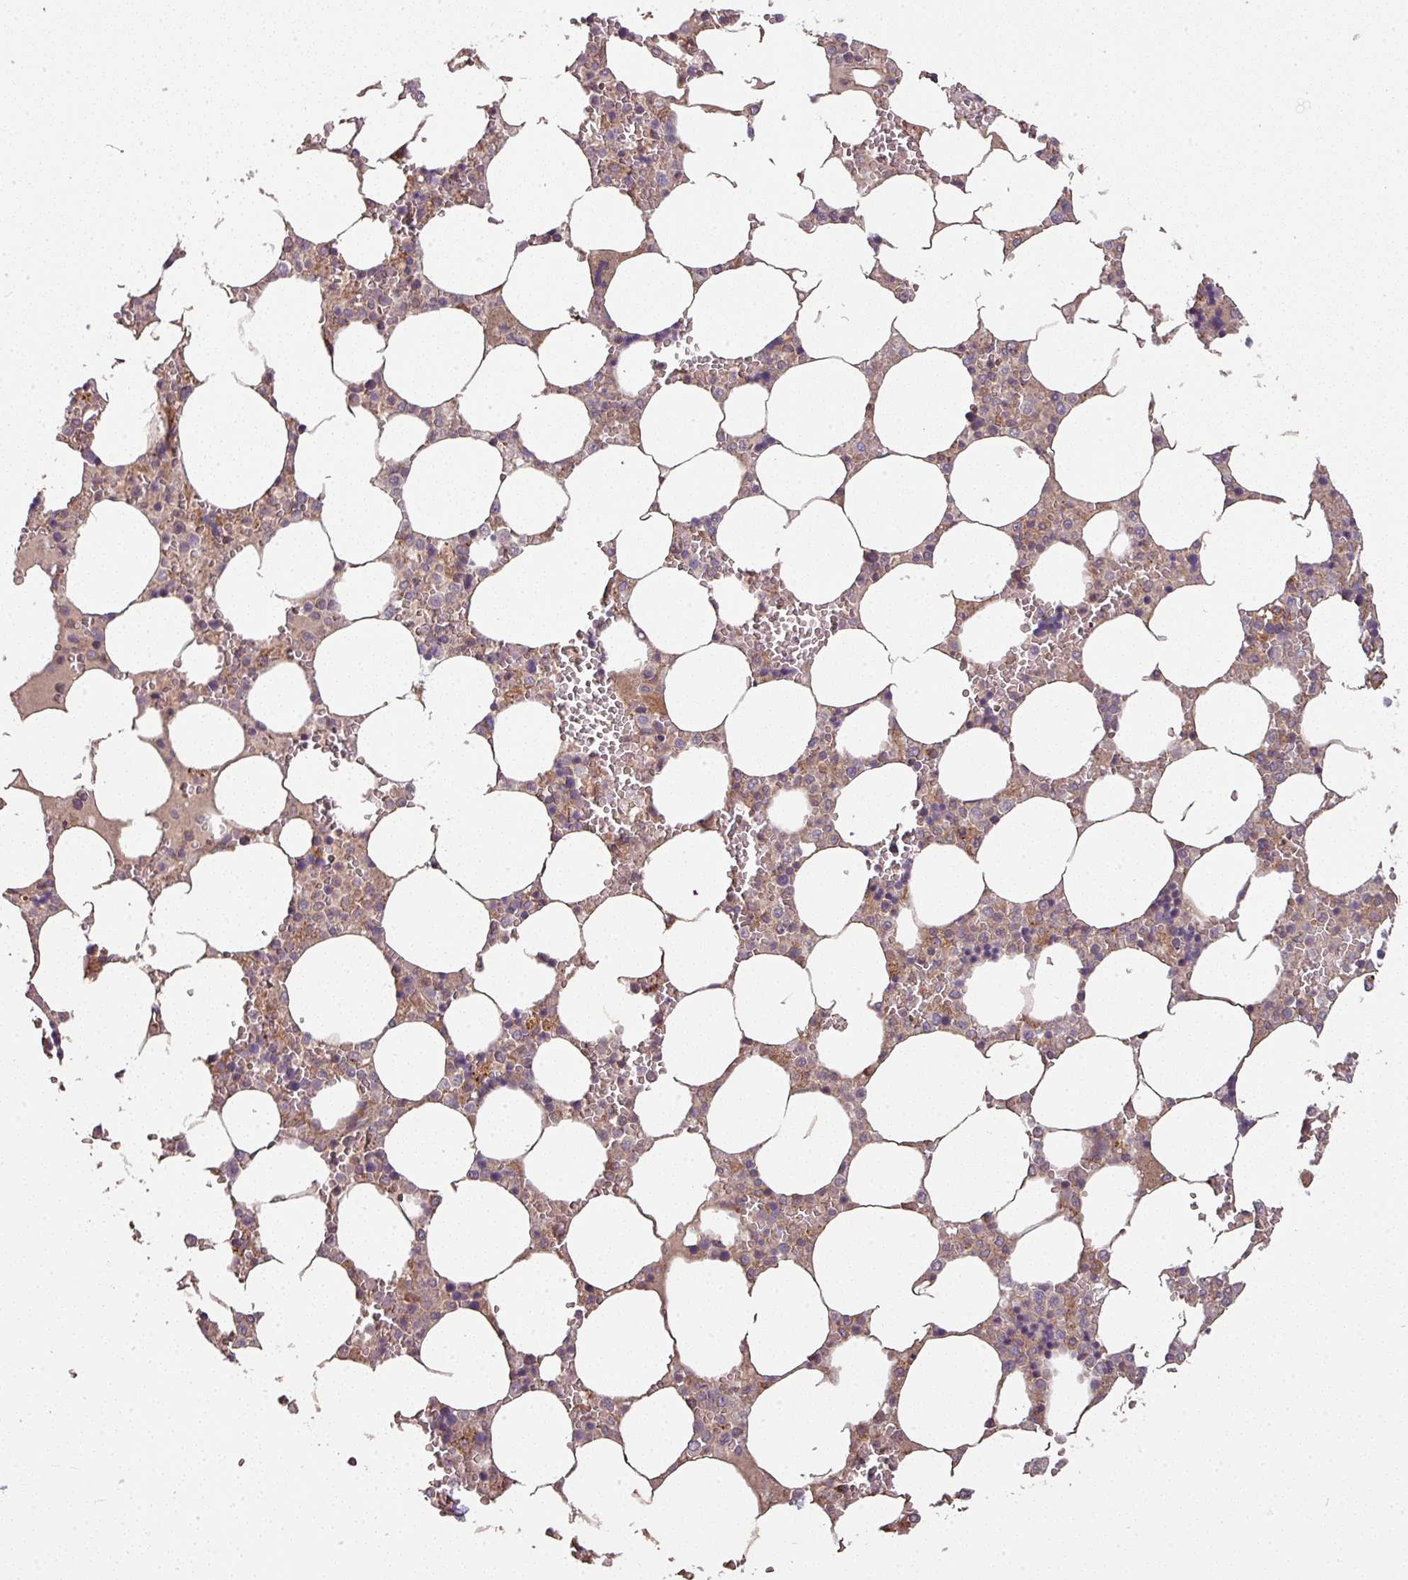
{"staining": {"intensity": "negative", "quantity": "none", "location": "none"}, "tissue": "bone marrow", "cell_type": "Hematopoietic cells", "image_type": "normal", "snomed": [{"axis": "morphology", "description": "Normal tissue, NOS"}, {"axis": "topography", "description": "Bone marrow"}], "caption": "An image of human bone marrow is negative for staining in hematopoietic cells. (IHC, brightfield microscopy, high magnification).", "gene": "GSKIP", "patient": {"sex": "male", "age": 64}}